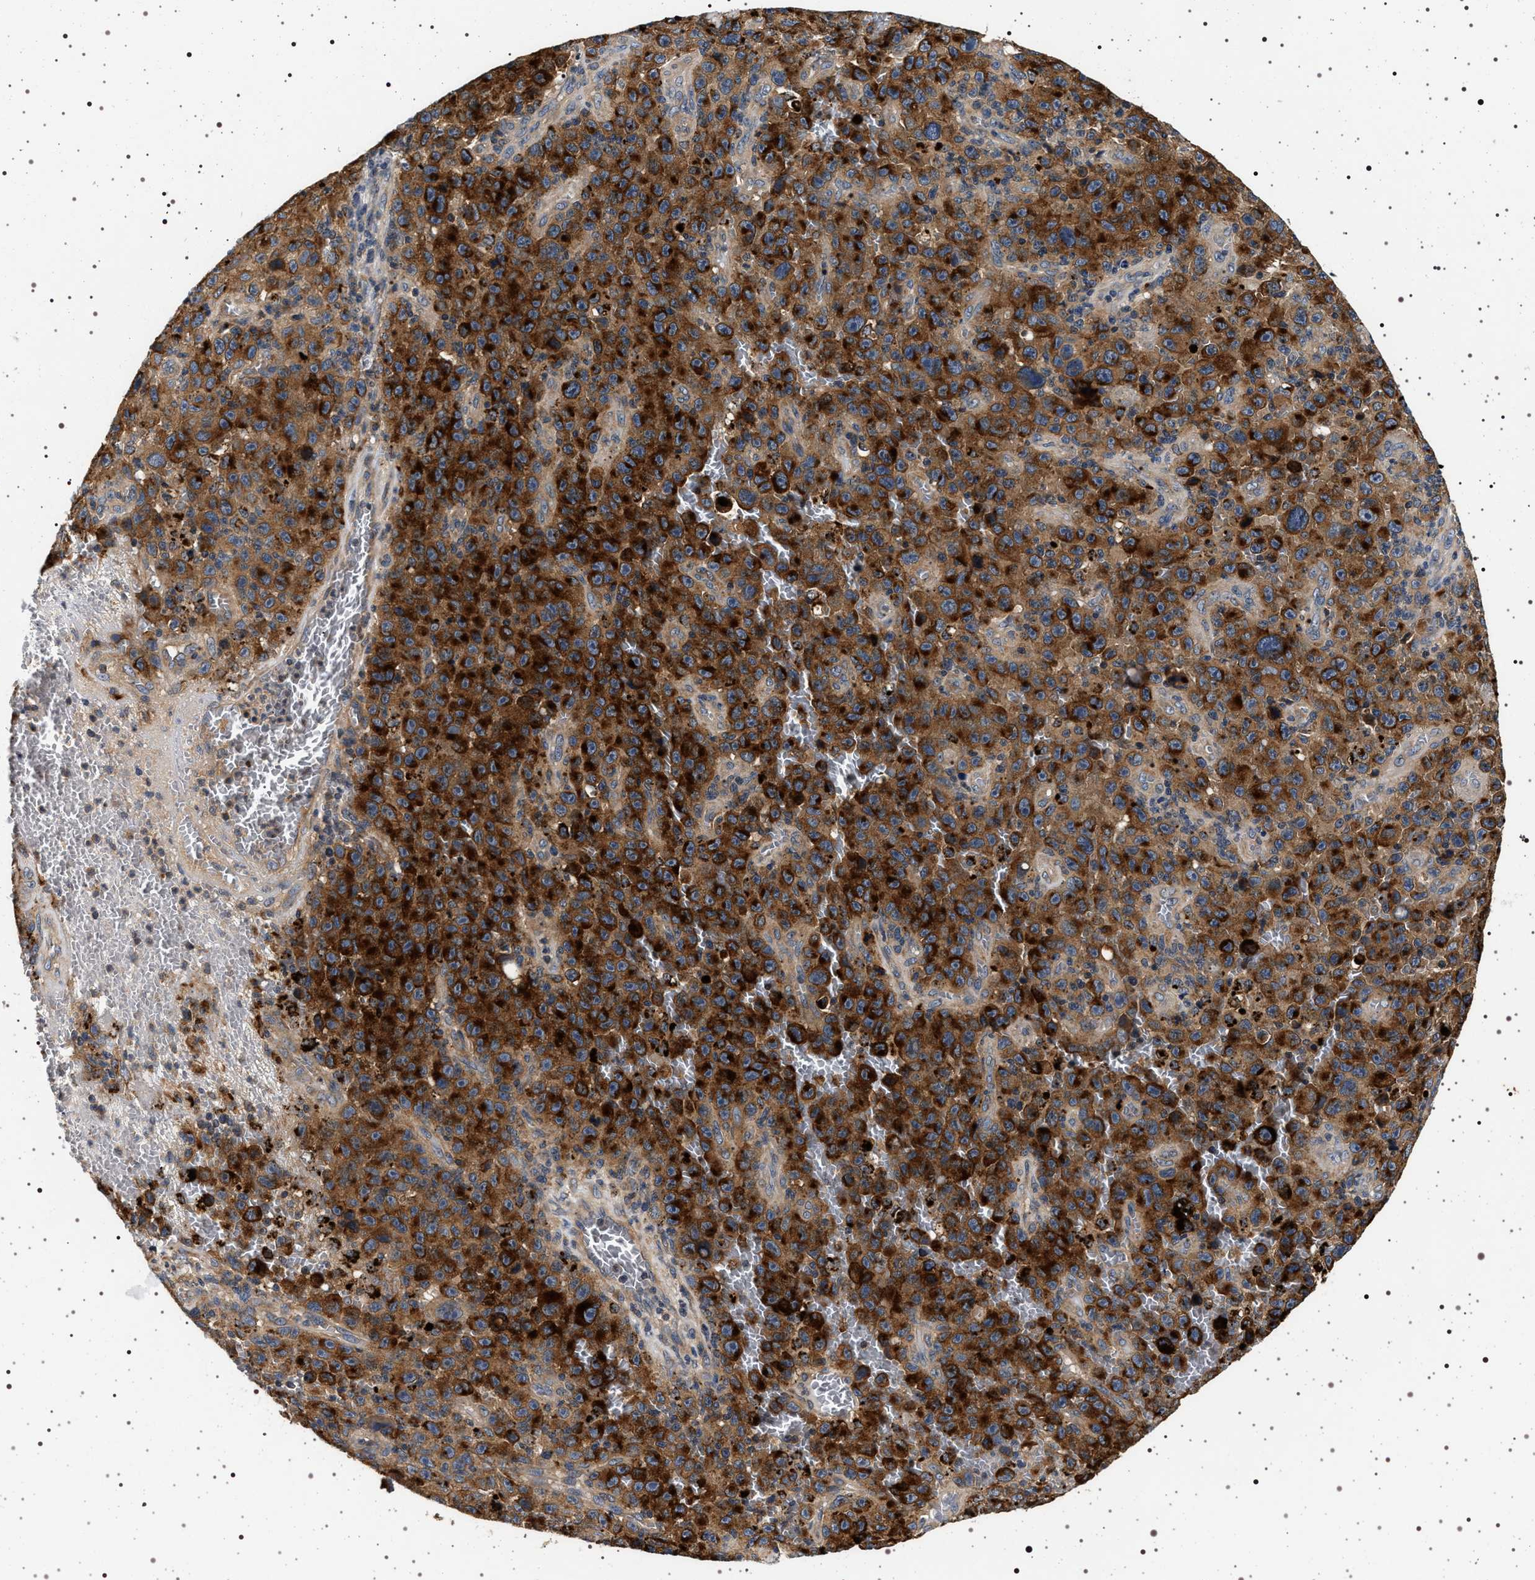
{"staining": {"intensity": "moderate", "quantity": ">75%", "location": "cytoplasmic/membranous"}, "tissue": "melanoma", "cell_type": "Tumor cells", "image_type": "cancer", "snomed": [{"axis": "morphology", "description": "Malignant melanoma, NOS"}, {"axis": "topography", "description": "Skin"}], "caption": "Immunohistochemical staining of human melanoma demonstrates medium levels of moderate cytoplasmic/membranous positivity in about >75% of tumor cells.", "gene": "DCBLD2", "patient": {"sex": "female", "age": 82}}